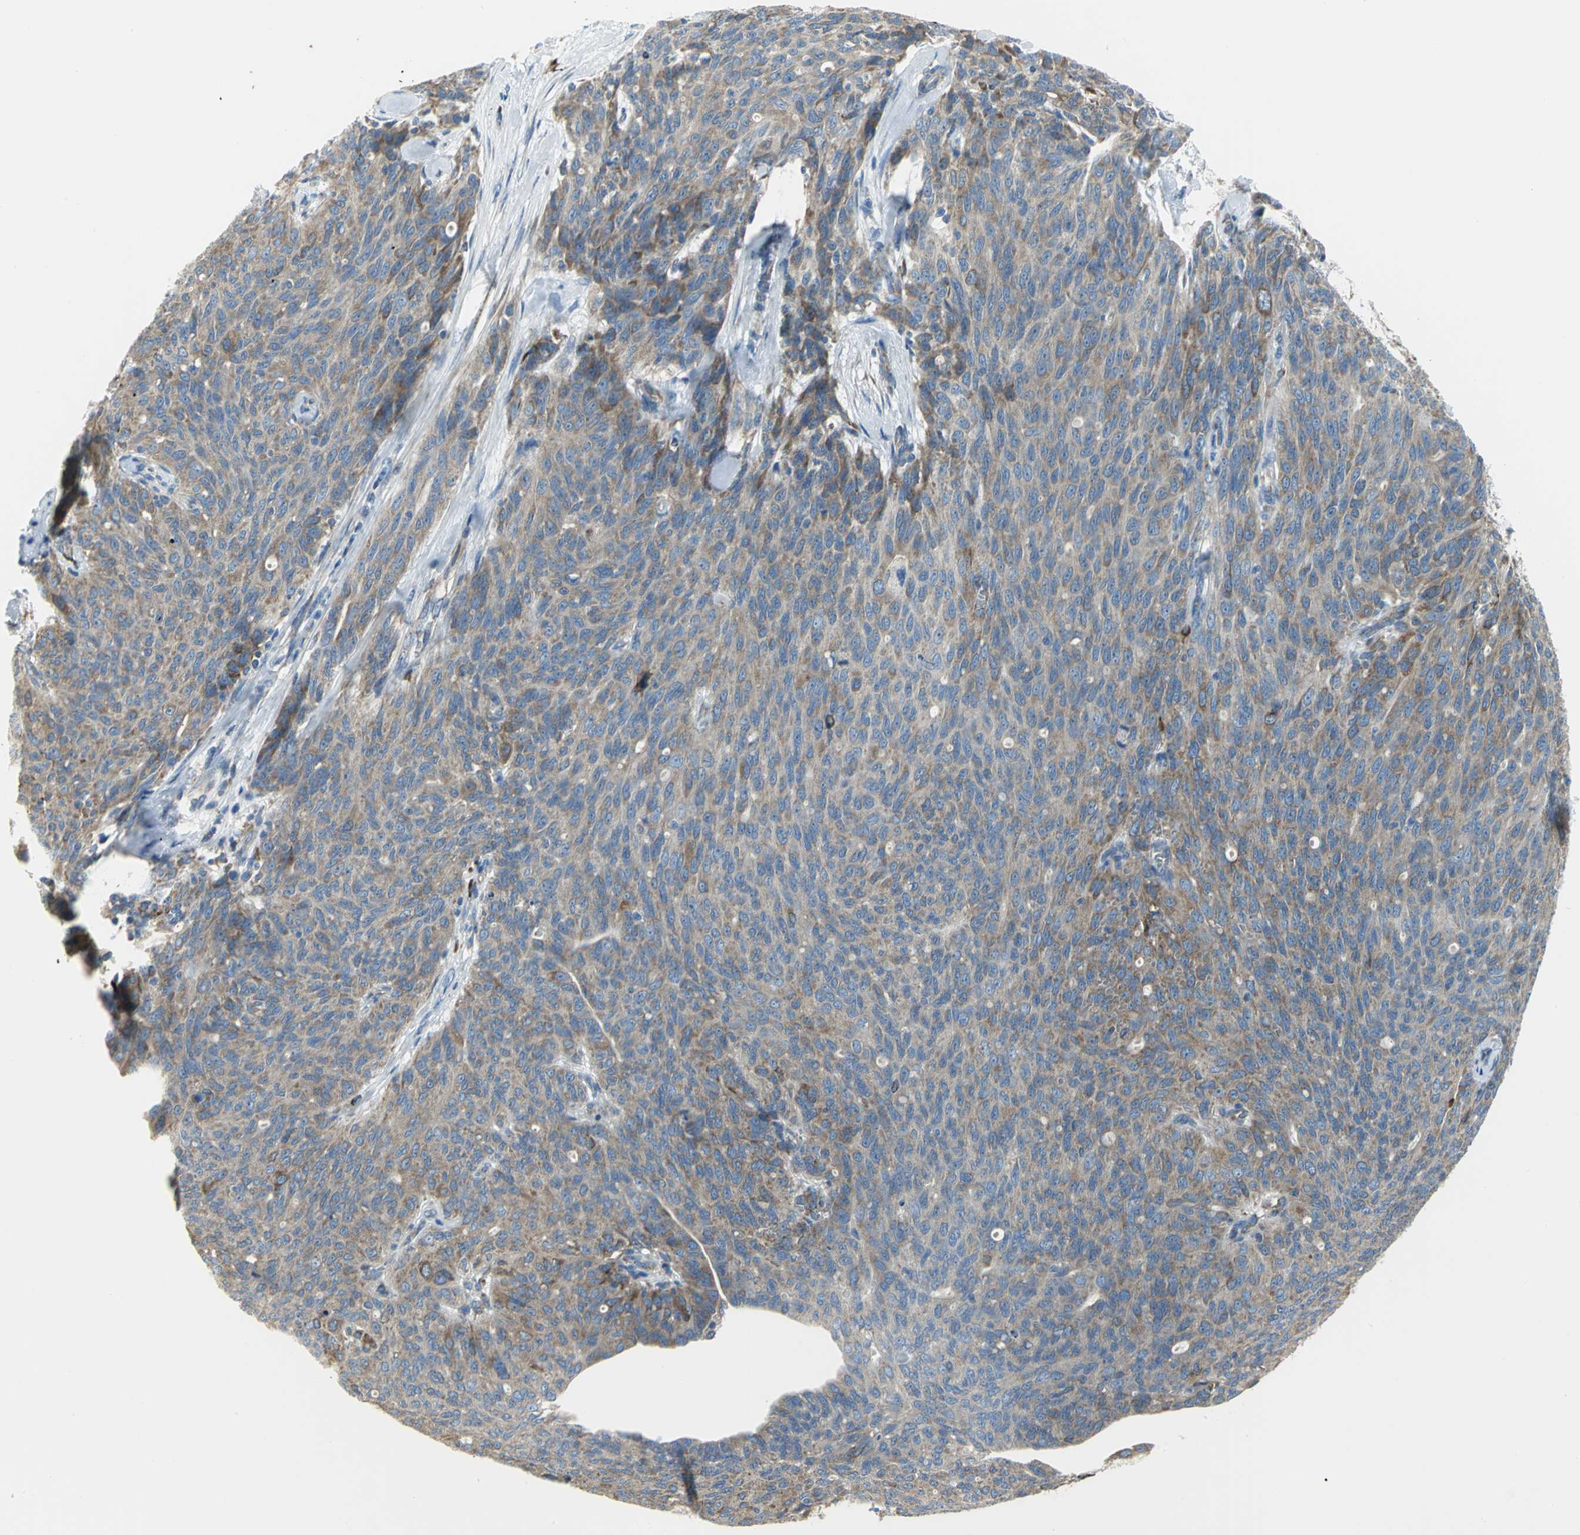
{"staining": {"intensity": "moderate", "quantity": ">75%", "location": "cytoplasmic/membranous"}, "tissue": "ovarian cancer", "cell_type": "Tumor cells", "image_type": "cancer", "snomed": [{"axis": "morphology", "description": "Carcinoma, endometroid"}, {"axis": "topography", "description": "Ovary"}], "caption": "Immunohistochemistry (IHC) (DAB) staining of human endometroid carcinoma (ovarian) reveals moderate cytoplasmic/membranous protein positivity in approximately >75% of tumor cells.", "gene": "TULP4", "patient": {"sex": "female", "age": 60}}